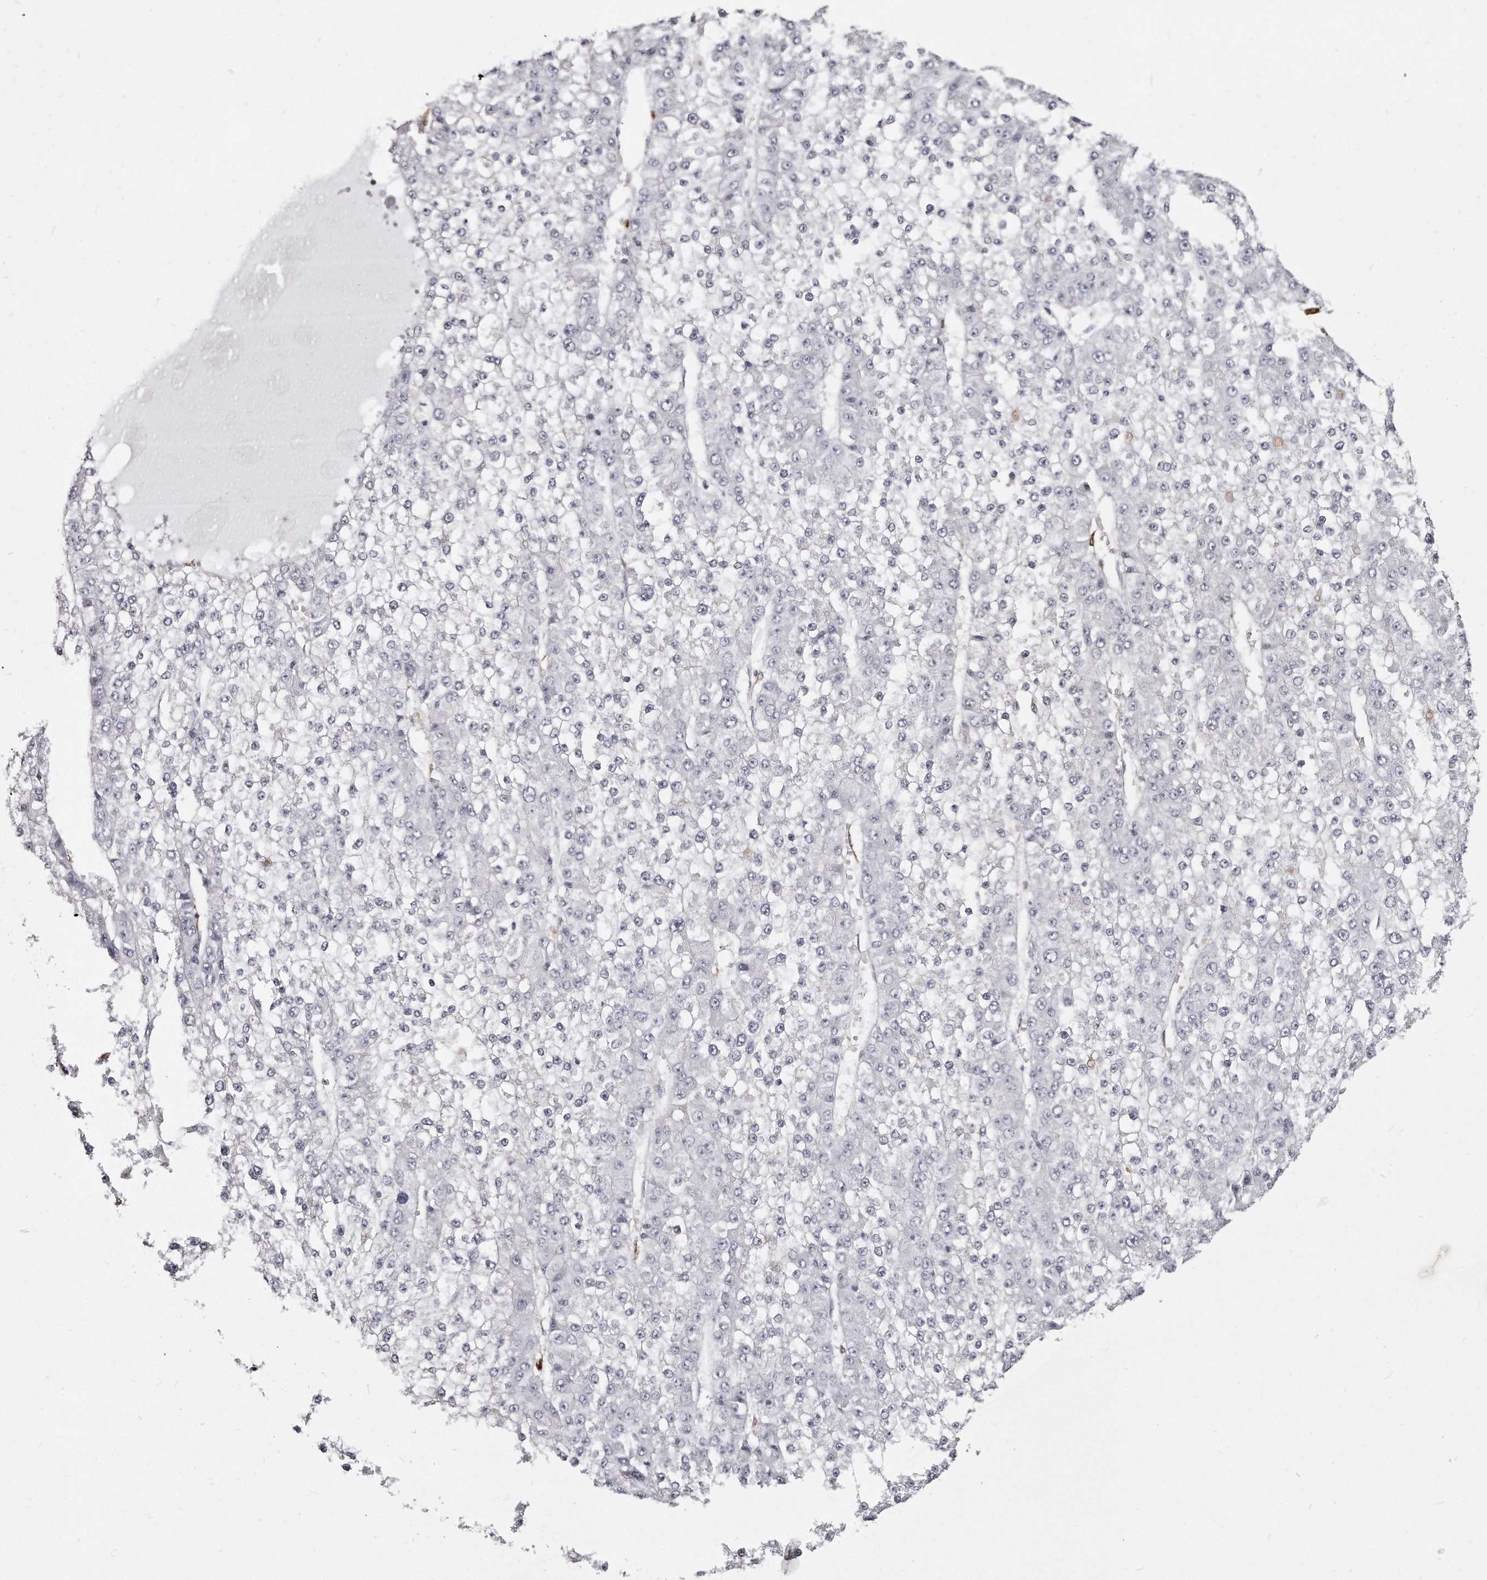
{"staining": {"intensity": "negative", "quantity": "none", "location": "none"}, "tissue": "liver cancer", "cell_type": "Tumor cells", "image_type": "cancer", "snomed": [{"axis": "morphology", "description": "Carcinoma, Hepatocellular, NOS"}, {"axis": "topography", "description": "Liver"}], "caption": "Immunohistochemistry (IHC) of human liver hepatocellular carcinoma demonstrates no positivity in tumor cells.", "gene": "LMOD1", "patient": {"sex": "female", "age": 73}}